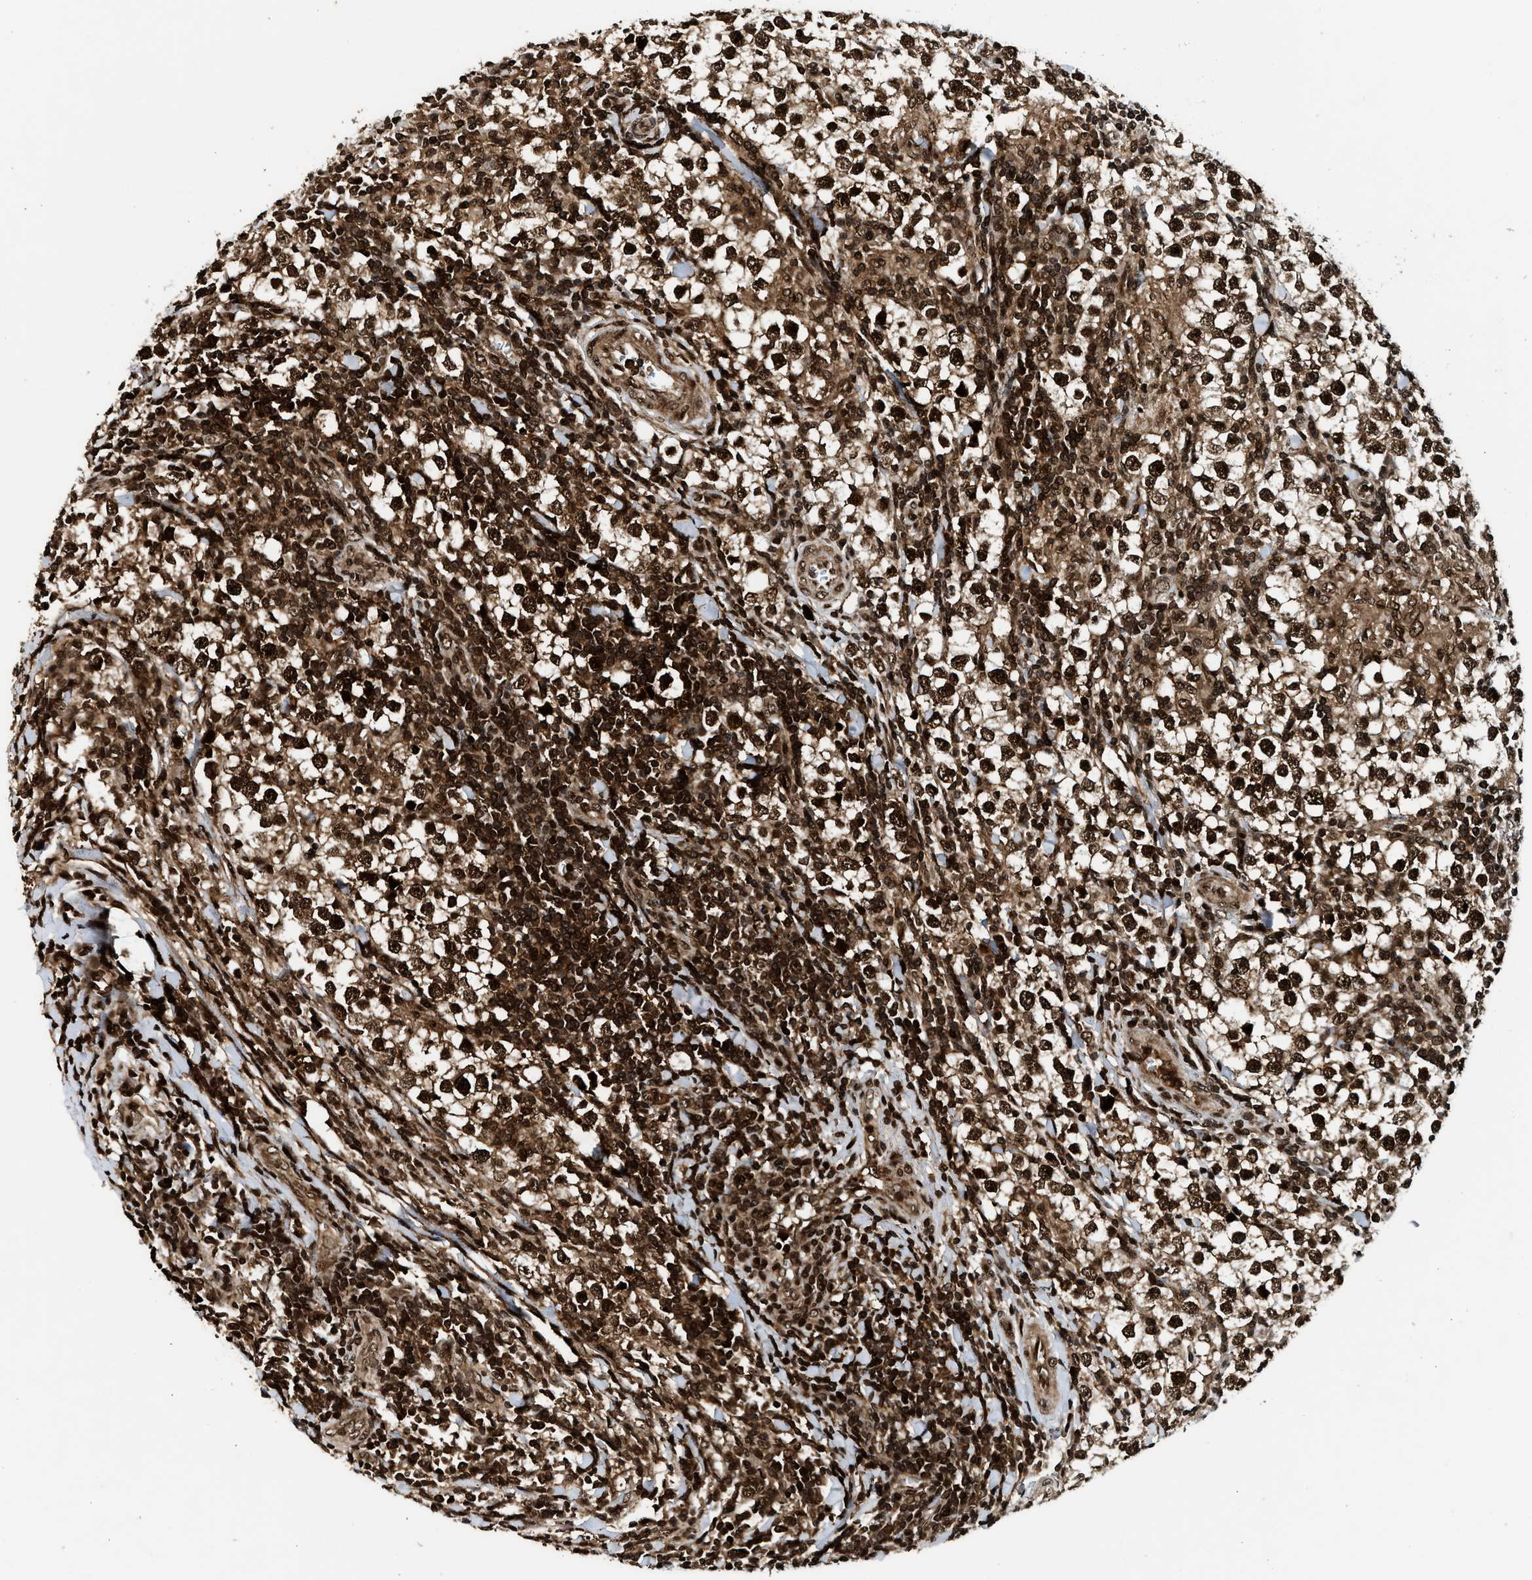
{"staining": {"intensity": "strong", "quantity": ">75%", "location": "cytoplasmic/membranous,nuclear"}, "tissue": "testis cancer", "cell_type": "Tumor cells", "image_type": "cancer", "snomed": [{"axis": "morphology", "description": "Seminoma, NOS"}, {"axis": "morphology", "description": "Carcinoma, Embryonal, NOS"}, {"axis": "topography", "description": "Testis"}], "caption": "IHC (DAB) staining of testis cancer (seminoma) demonstrates strong cytoplasmic/membranous and nuclear protein staining in approximately >75% of tumor cells. (IHC, brightfield microscopy, high magnification).", "gene": "MDM2", "patient": {"sex": "male", "age": 52}}